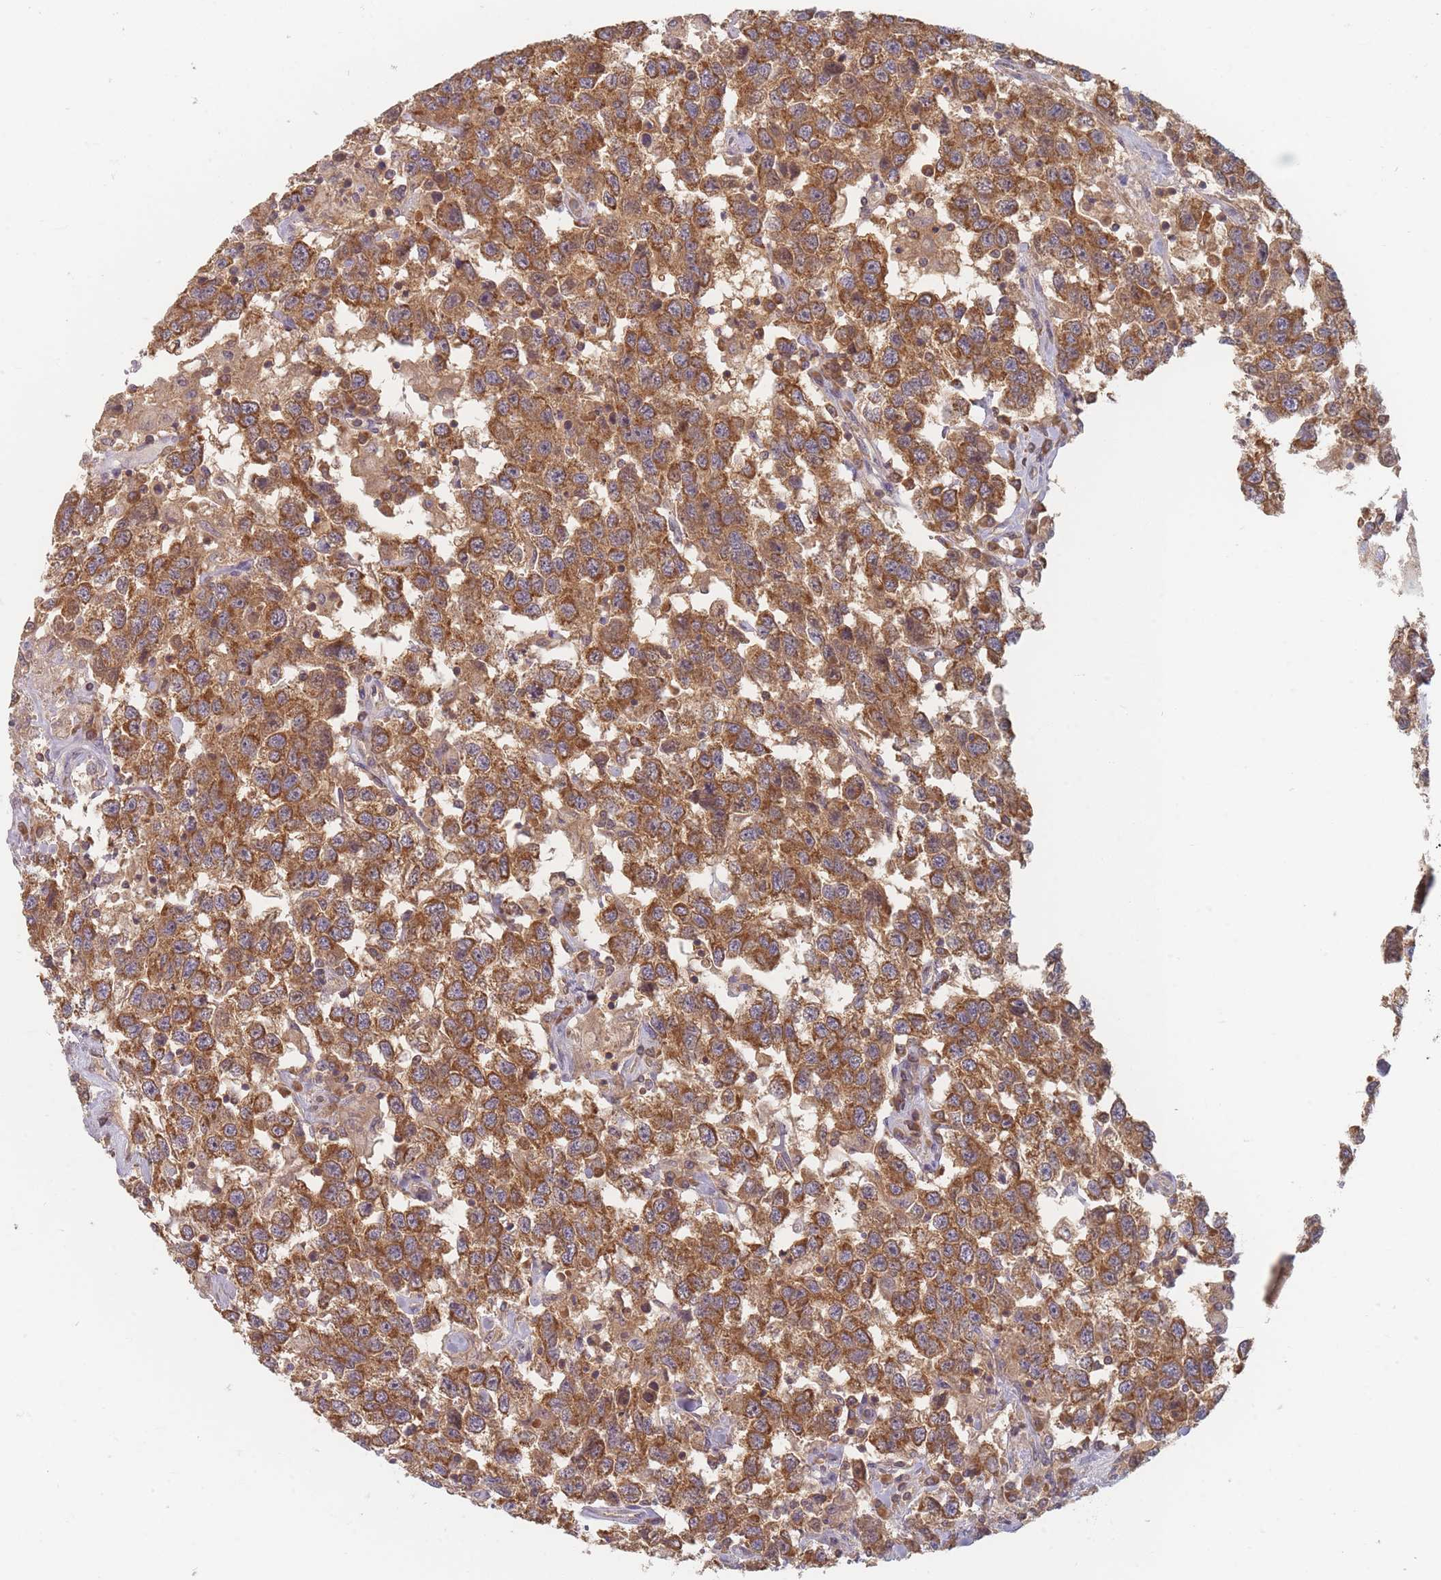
{"staining": {"intensity": "strong", "quantity": ">75%", "location": "cytoplasmic/membranous"}, "tissue": "testis cancer", "cell_type": "Tumor cells", "image_type": "cancer", "snomed": [{"axis": "morphology", "description": "Seminoma, NOS"}, {"axis": "topography", "description": "Testis"}], "caption": "This is an image of immunohistochemistry staining of testis cancer (seminoma), which shows strong staining in the cytoplasmic/membranous of tumor cells.", "gene": "SLC35F3", "patient": {"sex": "male", "age": 41}}